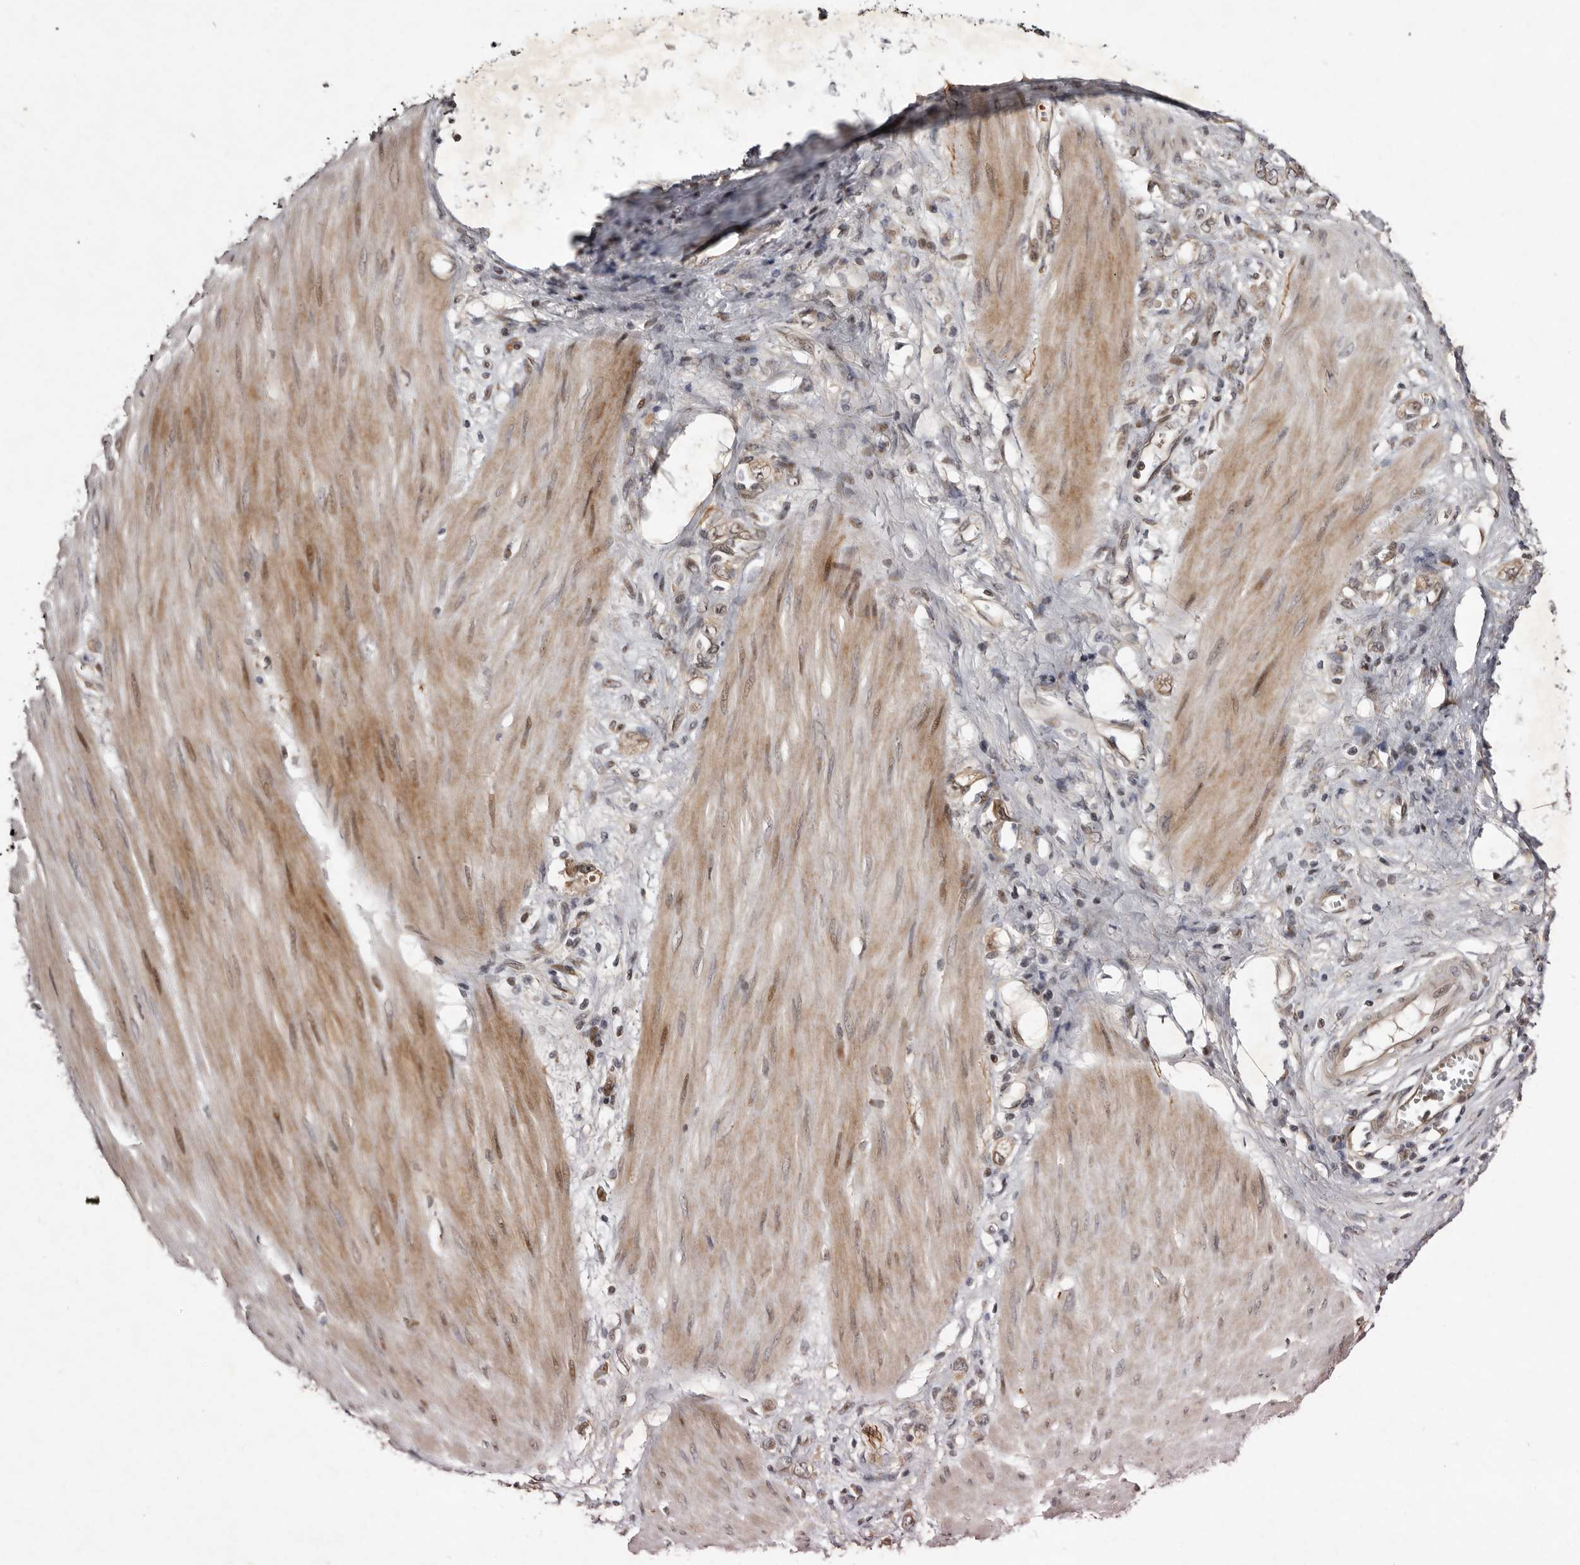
{"staining": {"intensity": "moderate", "quantity": "25%-75%", "location": "cytoplasmic/membranous"}, "tissue": "stomach cancer", "cell_type": "Tumor cells", "image_type": "cancer", "snomed": [{"axis": "morphology", "description": "Adenocarcinoma, NOS"}, {"axis": "topography", "description": "Stomach"}], "caption": "Immunohistochemical staining of stomach cancer reveals moderate cytoplasmic/membranous protein staining in about 25%-75% of tumor cells. Immunohistochemistry (ihc) stains the protein of interest in brown and the nuclei are stained blue.", "gene": "ABL1", "patient": {"sex": "female", "age": 76}}